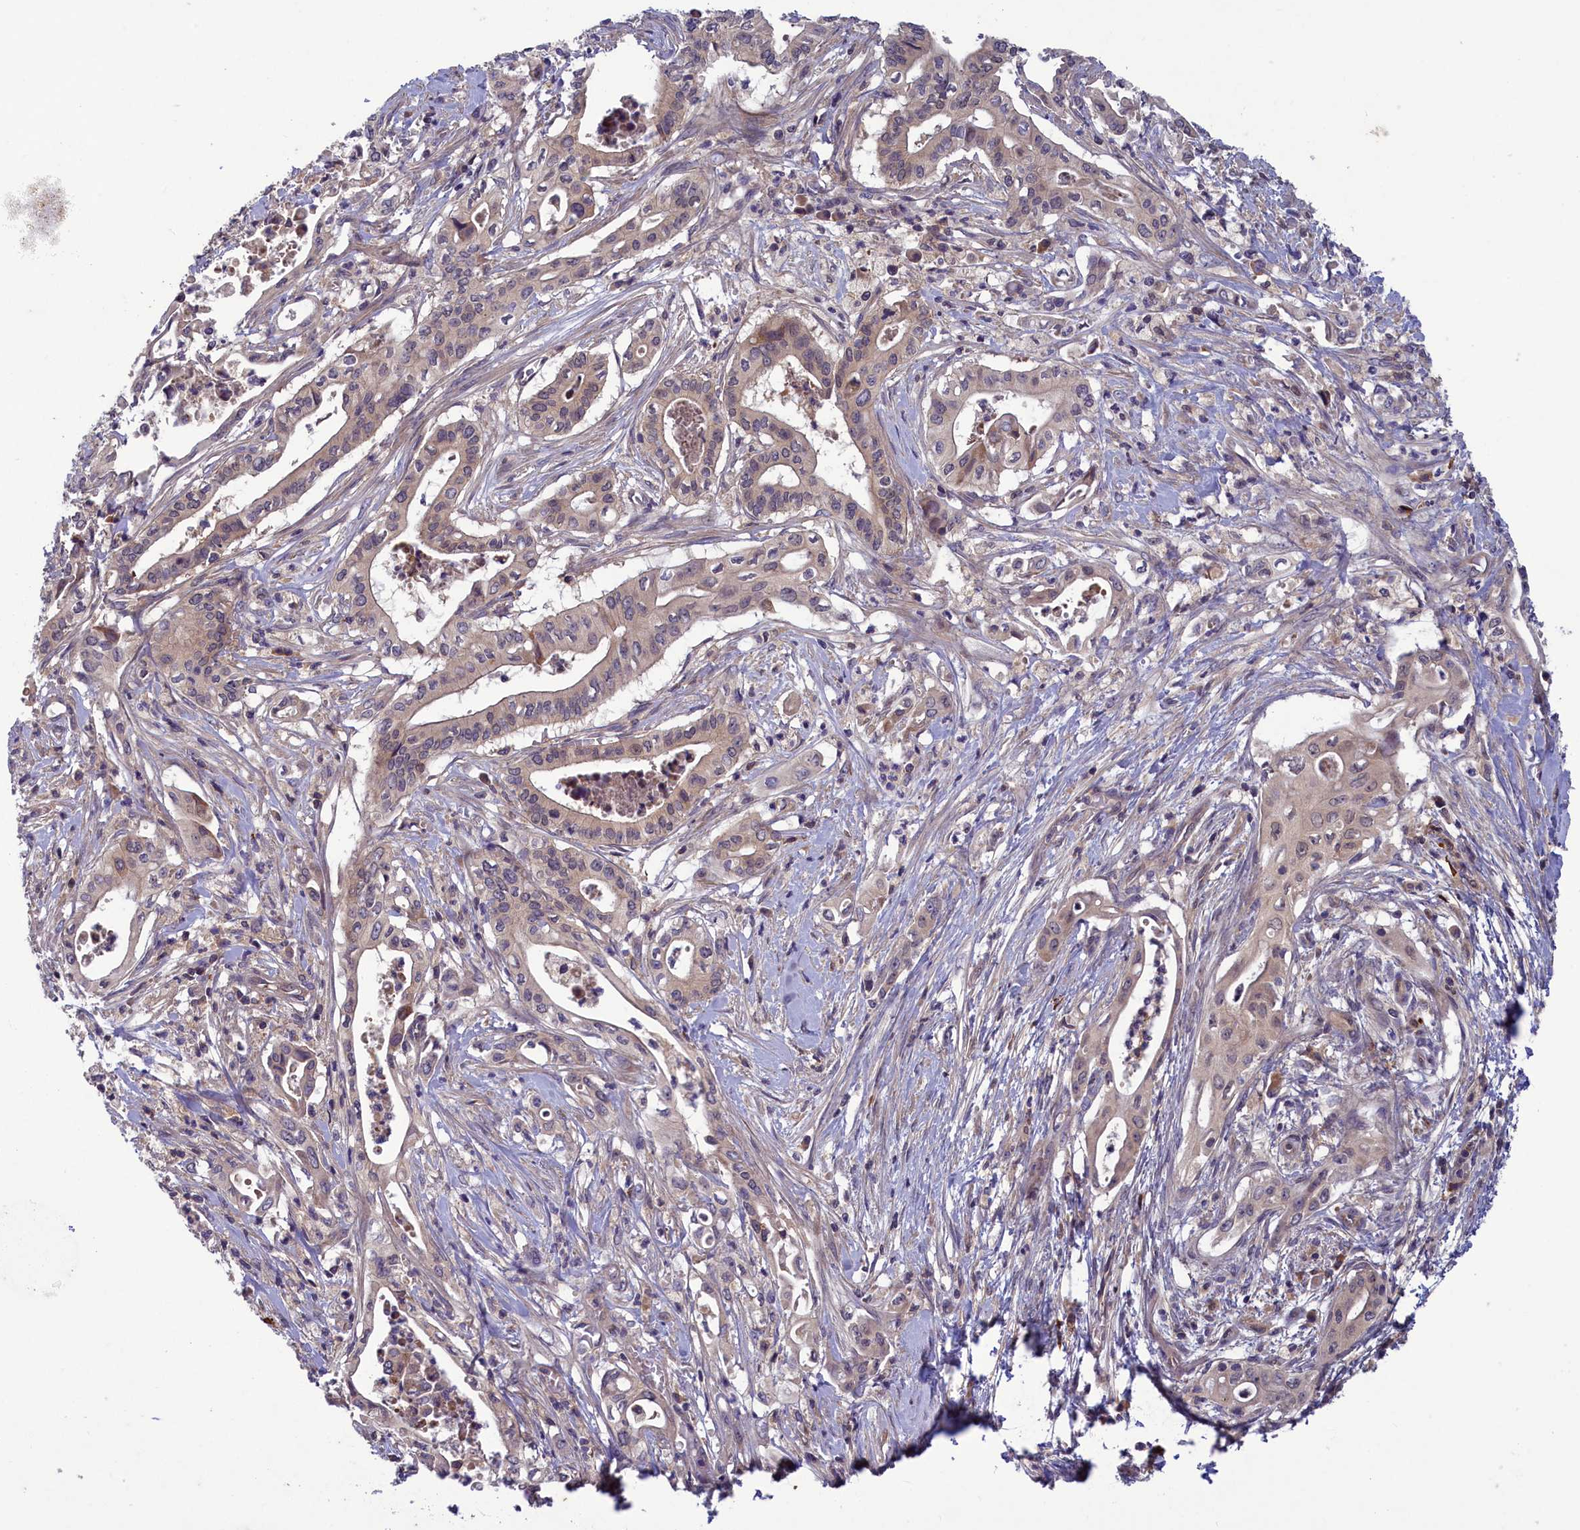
{"staining": {"intensity": "weak", "quantity": ">75%", "location": "cytoplasmic/membranous"}, "tissue": "pancreatic cancer", "cell_type": "Tumor cells", "image_type": "cancer", "snomed": [{"axis": "morphology", "description": "Adenocarcinoma, NOS"}, {"axis": "topography", "description": "Pancreas"}], "caption": "Weak cytoplasmic/membranous protein expression is identified in approximately >75% of tumor cells in pancreatic adenocarcinoma.", "gene": "NUBP1", "patient": {"sex": "female", "age": 77}}